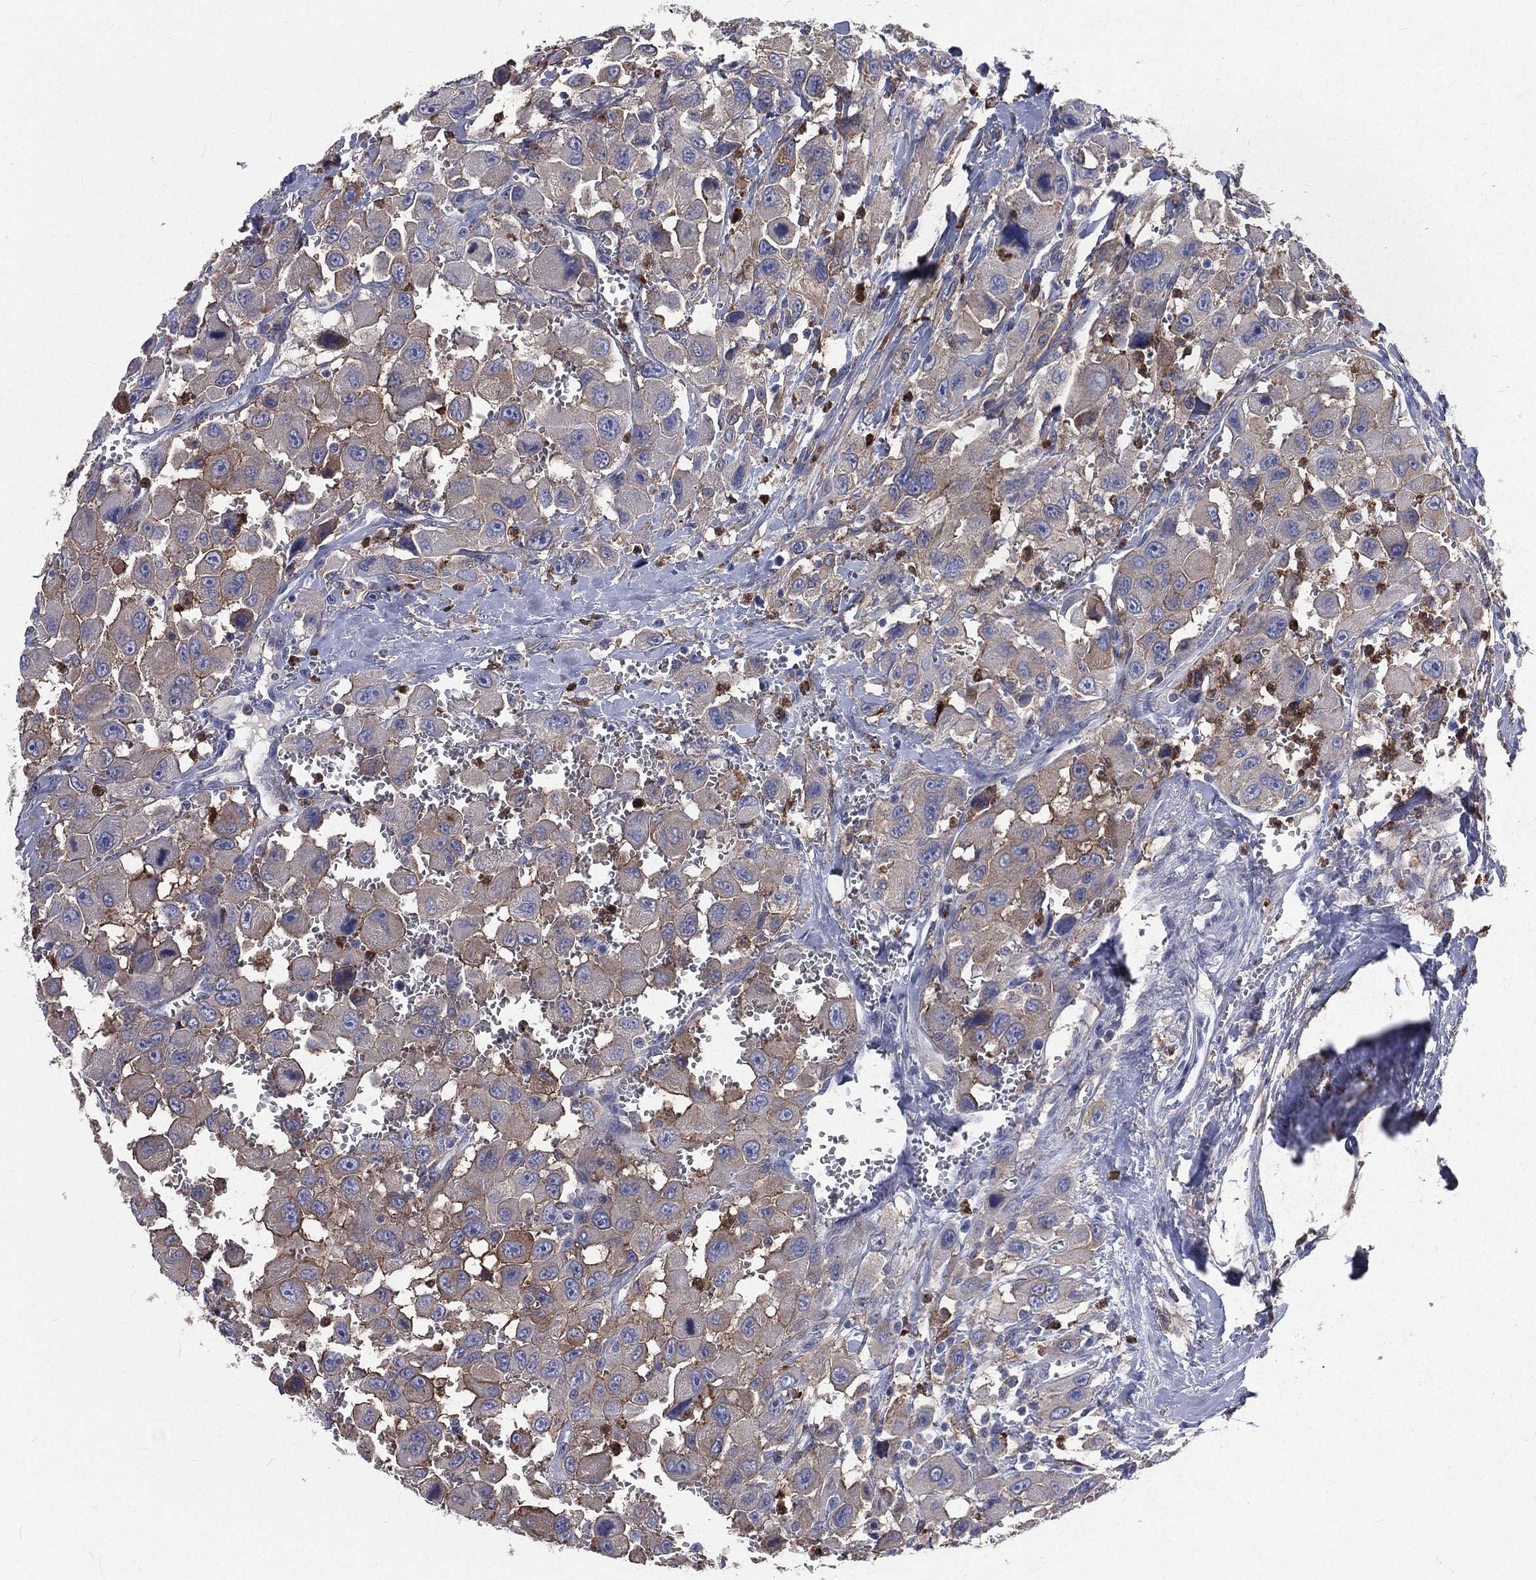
{"staining": {"intensity": "weak", "quantity": "25%-75%", "location": "cytoplasmic/membranous"}, "tissue": "head and neck cancer", "cell_type": "Tumor cells", "image_type": "cancer", "snomed": [{"axis": "morphology", "description": "Squamous cell carcinoma, NOS"}, {"axis": "morphology", "description": "Squamous cell carcinoma, metastatic, NOS"}, {"axis": "topography", "description": "Oral tissue"}, {"axis": "topography", "description": "Head-Neck"}], "caption": "Human head and neck metastatic squamous cell carcinoma stained with a protein marker demonstrates weak staining in tumor cells.", "gene": "BASP1", "patient": {"sex": "female", "age": 85}}